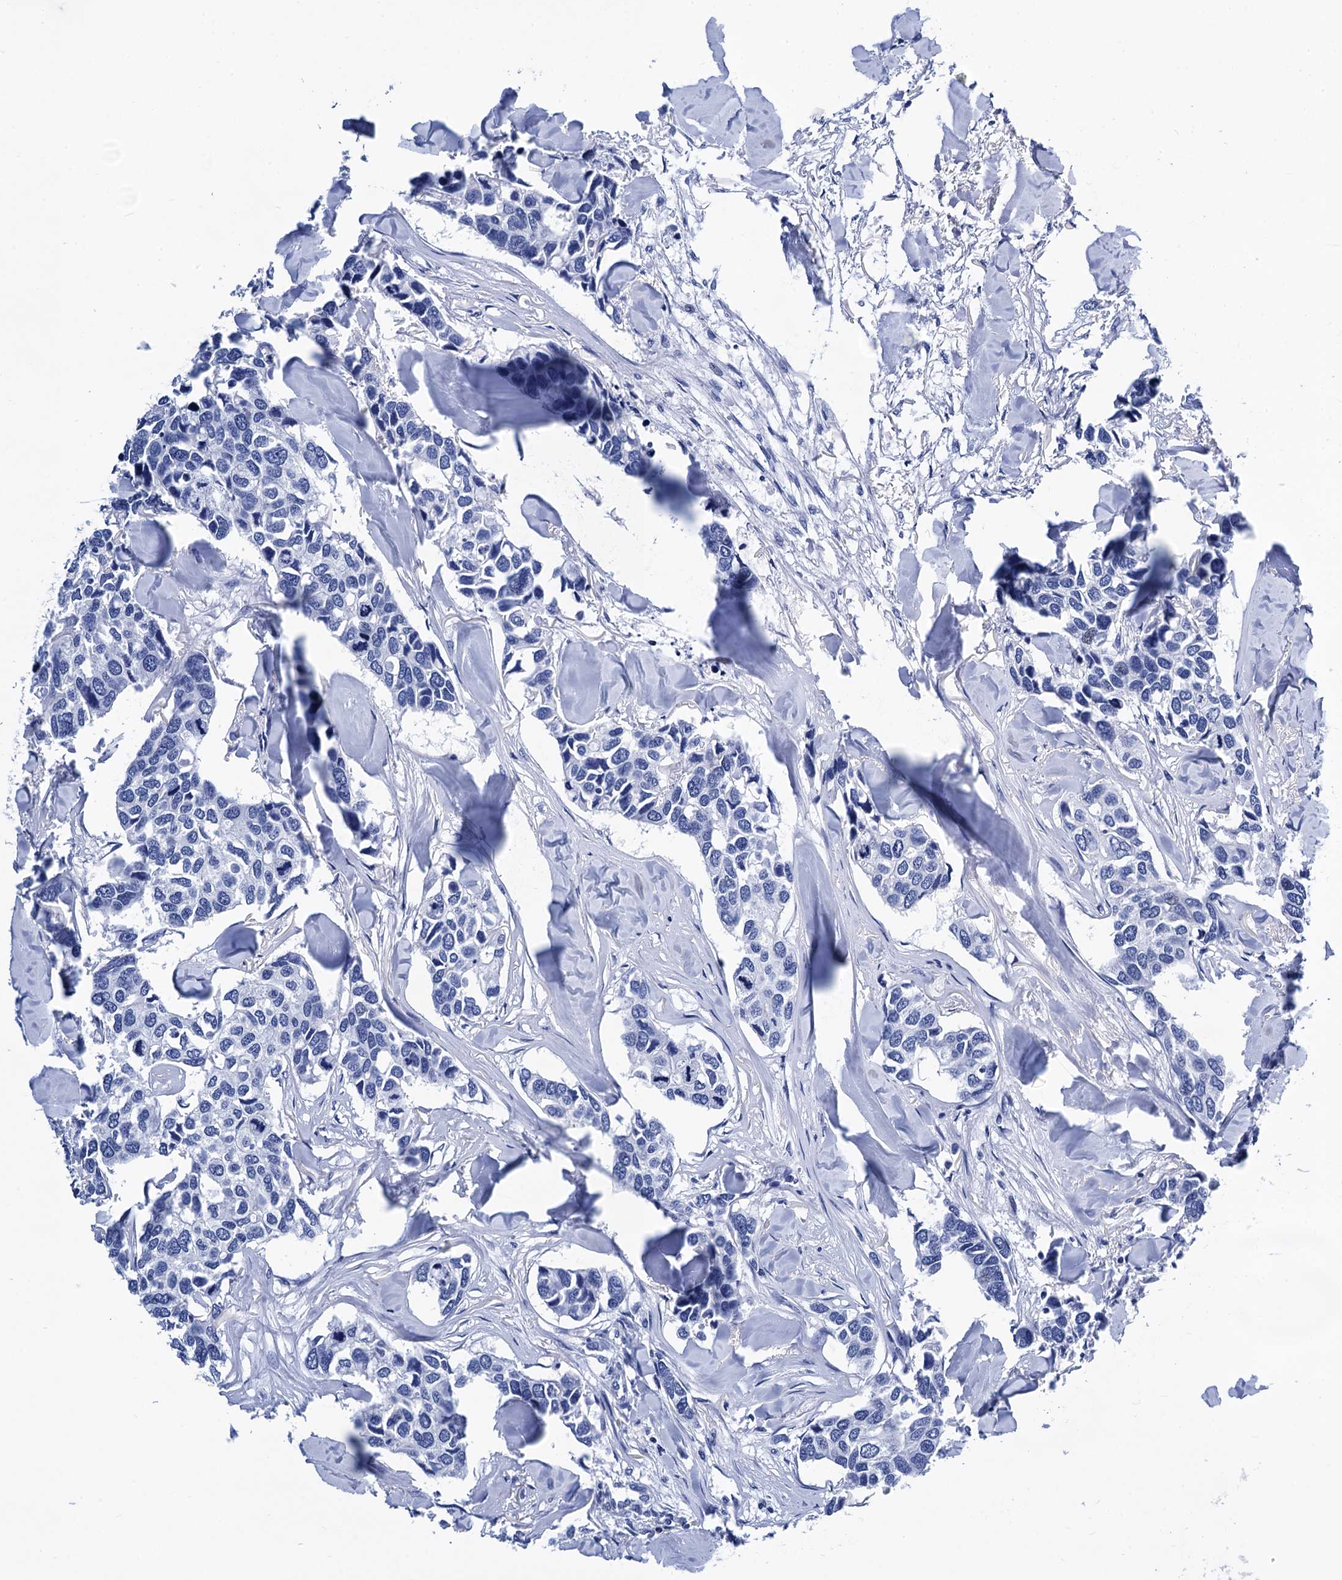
{"staining": {"intensity": "negative", "quantity": "none", "location": "none"}, "tissue": "breast cancer", "cell_type": "Tumor cells", "image_type": "cancer", "snomed": [{"axis": "morphology", "description": "Duct carcinoma"}, {"axis": "topography", "description": "Breast"}], "caption": "Breast cancer stained for a protein using IHC displays no expression tumor cells.", "gene": "MYBPC3", "patient": {"sex": "female", "age": 83}}